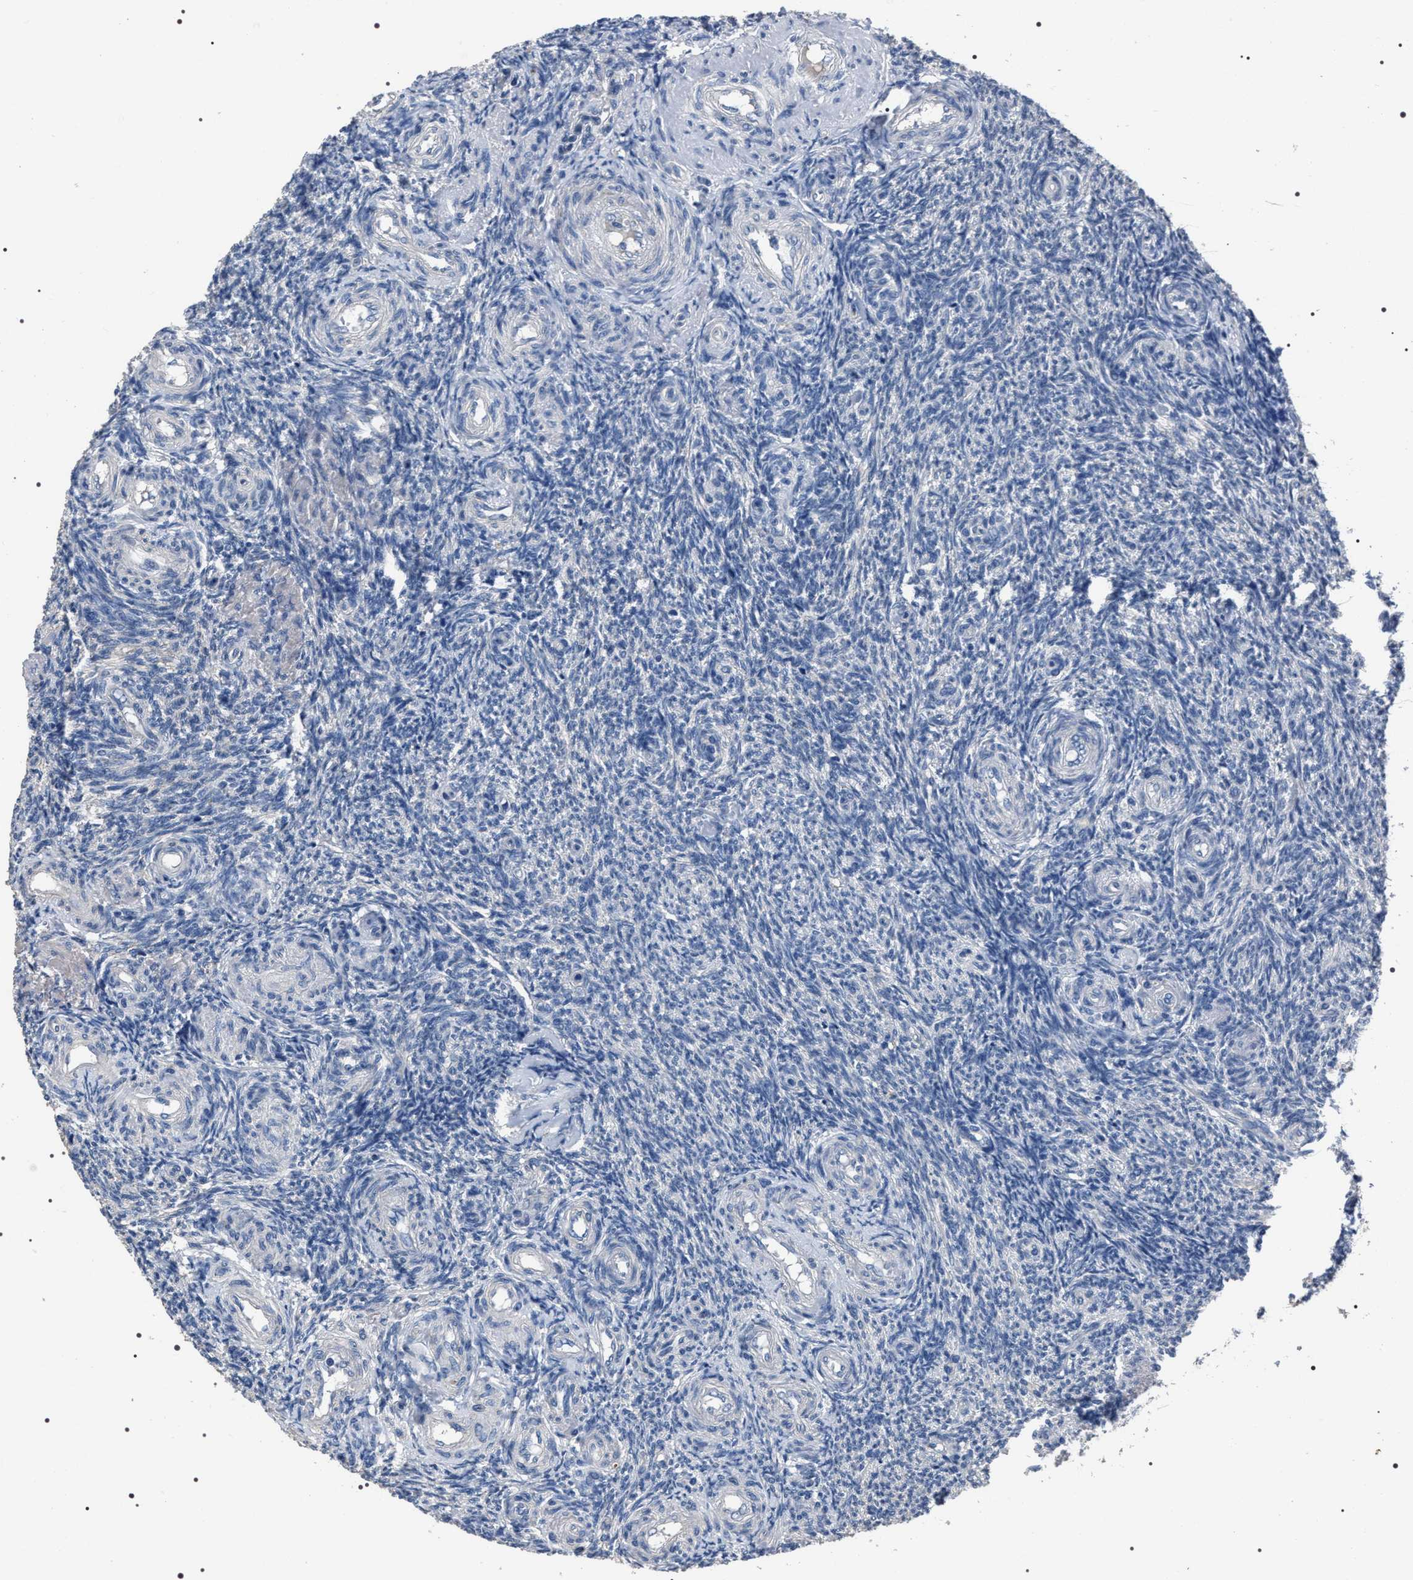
{"staining": {"intensity": "negative", "quantity": "none", "location": "none"}, "tissue": "ovary", "cell_type": "Ovarian stroma cells", "image_type": "normal", "snomed": [{"axis": "morphology", "description": "Normal tissue, NOS"}, {"axis": "topography", "description": "Ovary"}], "caption": "Ovarian stroma cells are negative for protein expression in benign human ovary. (DAB (3,3'-diaminobenzidine) immunohistochemistry visualized using brightfield microscopy, high magnification).", "gene": "TRIM54", "patient": {"sex": "female", "age": 41}}